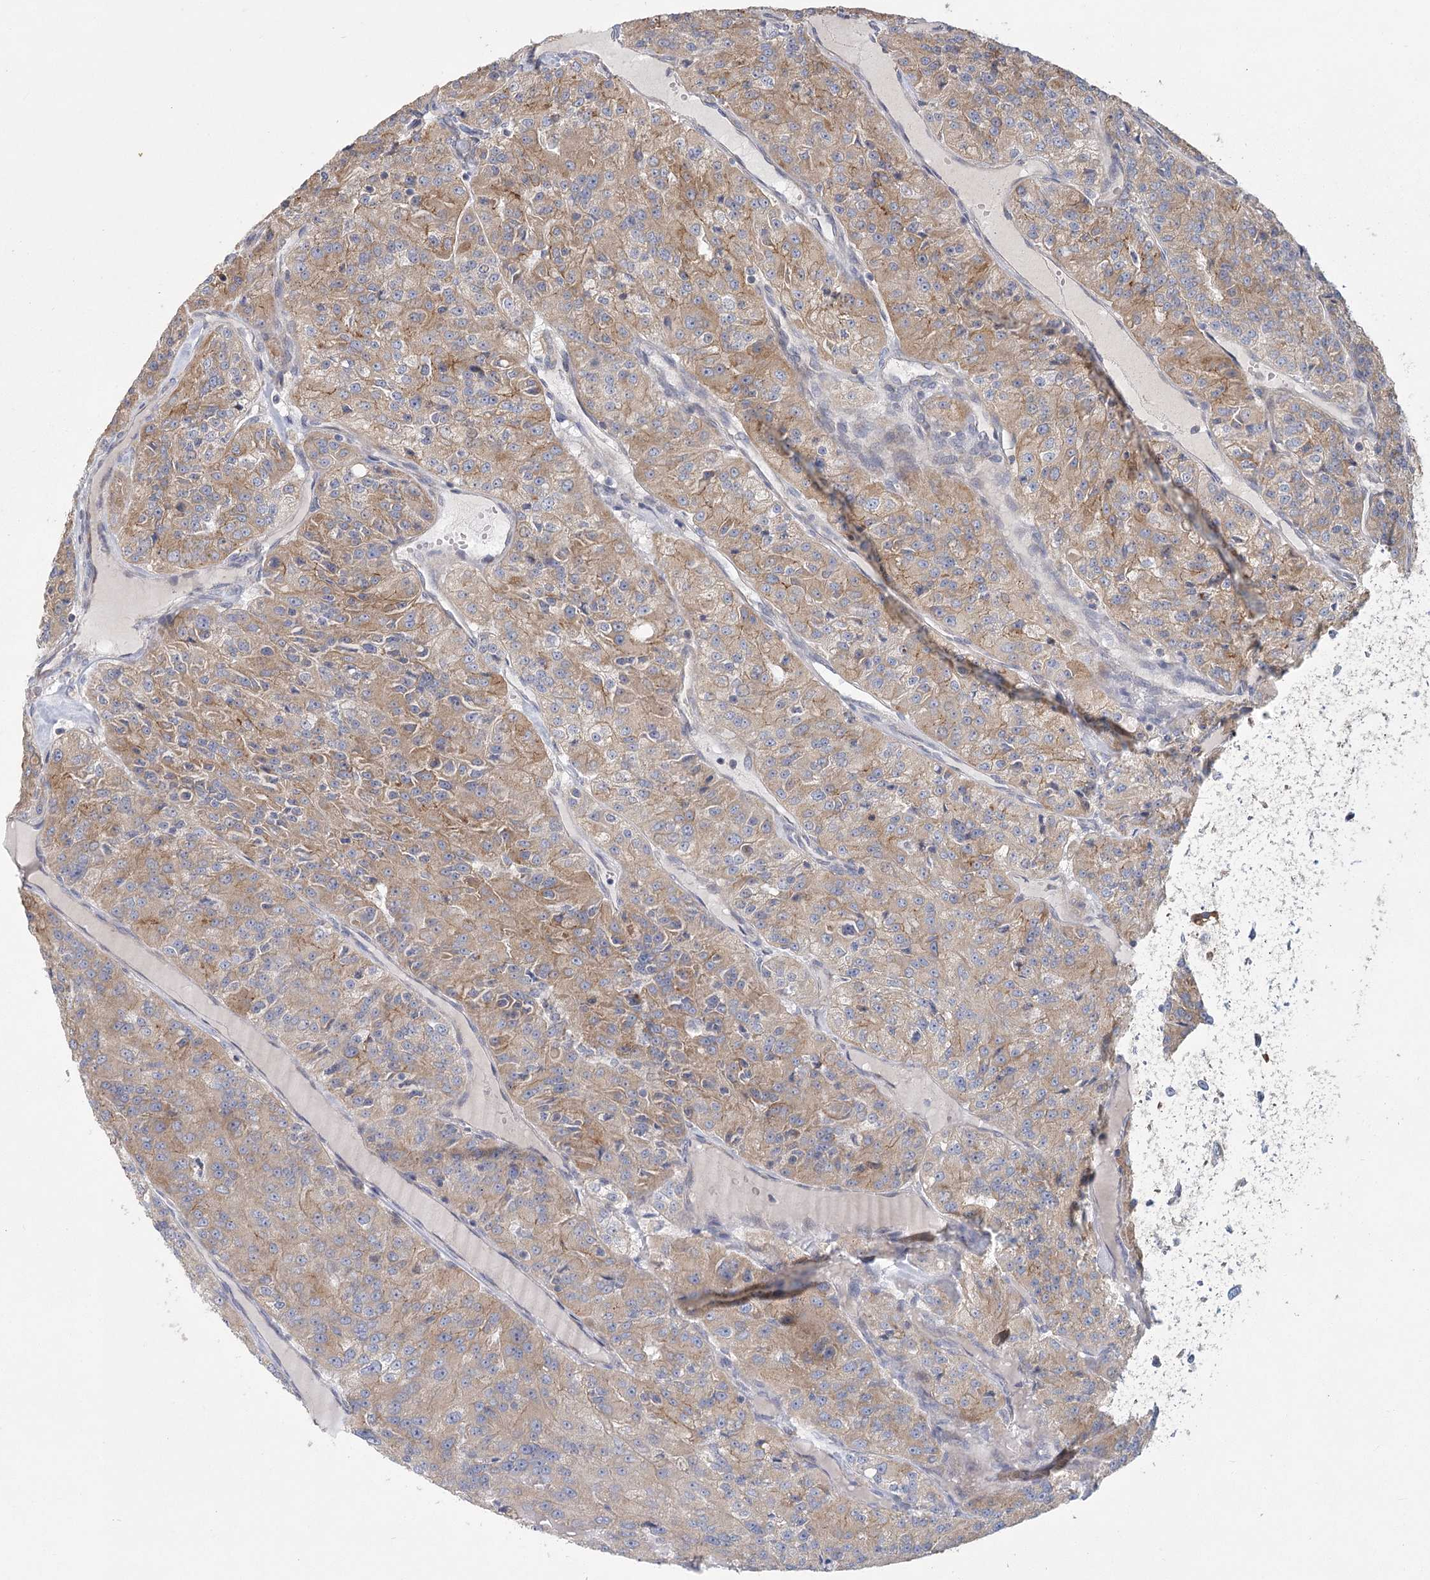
{"staining": {"intensity": "moderate", "quantity": ">75%", "location": "cytoplasmic/membranous"}, "tissue": "renal cancer", "cell_type": "Tumor cells", "image_type": "cancer", "snomed": [{"axis": "morphology", "description": "Adenocarcinoma, NOS"}, {"axis": "topography", "description": "Kidney"}], "caption": "Protein staining by immunohistochemistry reveals moderate cytoplasmic/membranous staining in about >75% of tumor cells in renal cancer. The protein of interest is stained brown, and the nuclei are stained in blue (DAB (3,3'-diaminobenzidine) IHC with brightfield microscopy, high magnification).", "gene": "CNTLN", "patient": {"sex": "female", "age": 63}}